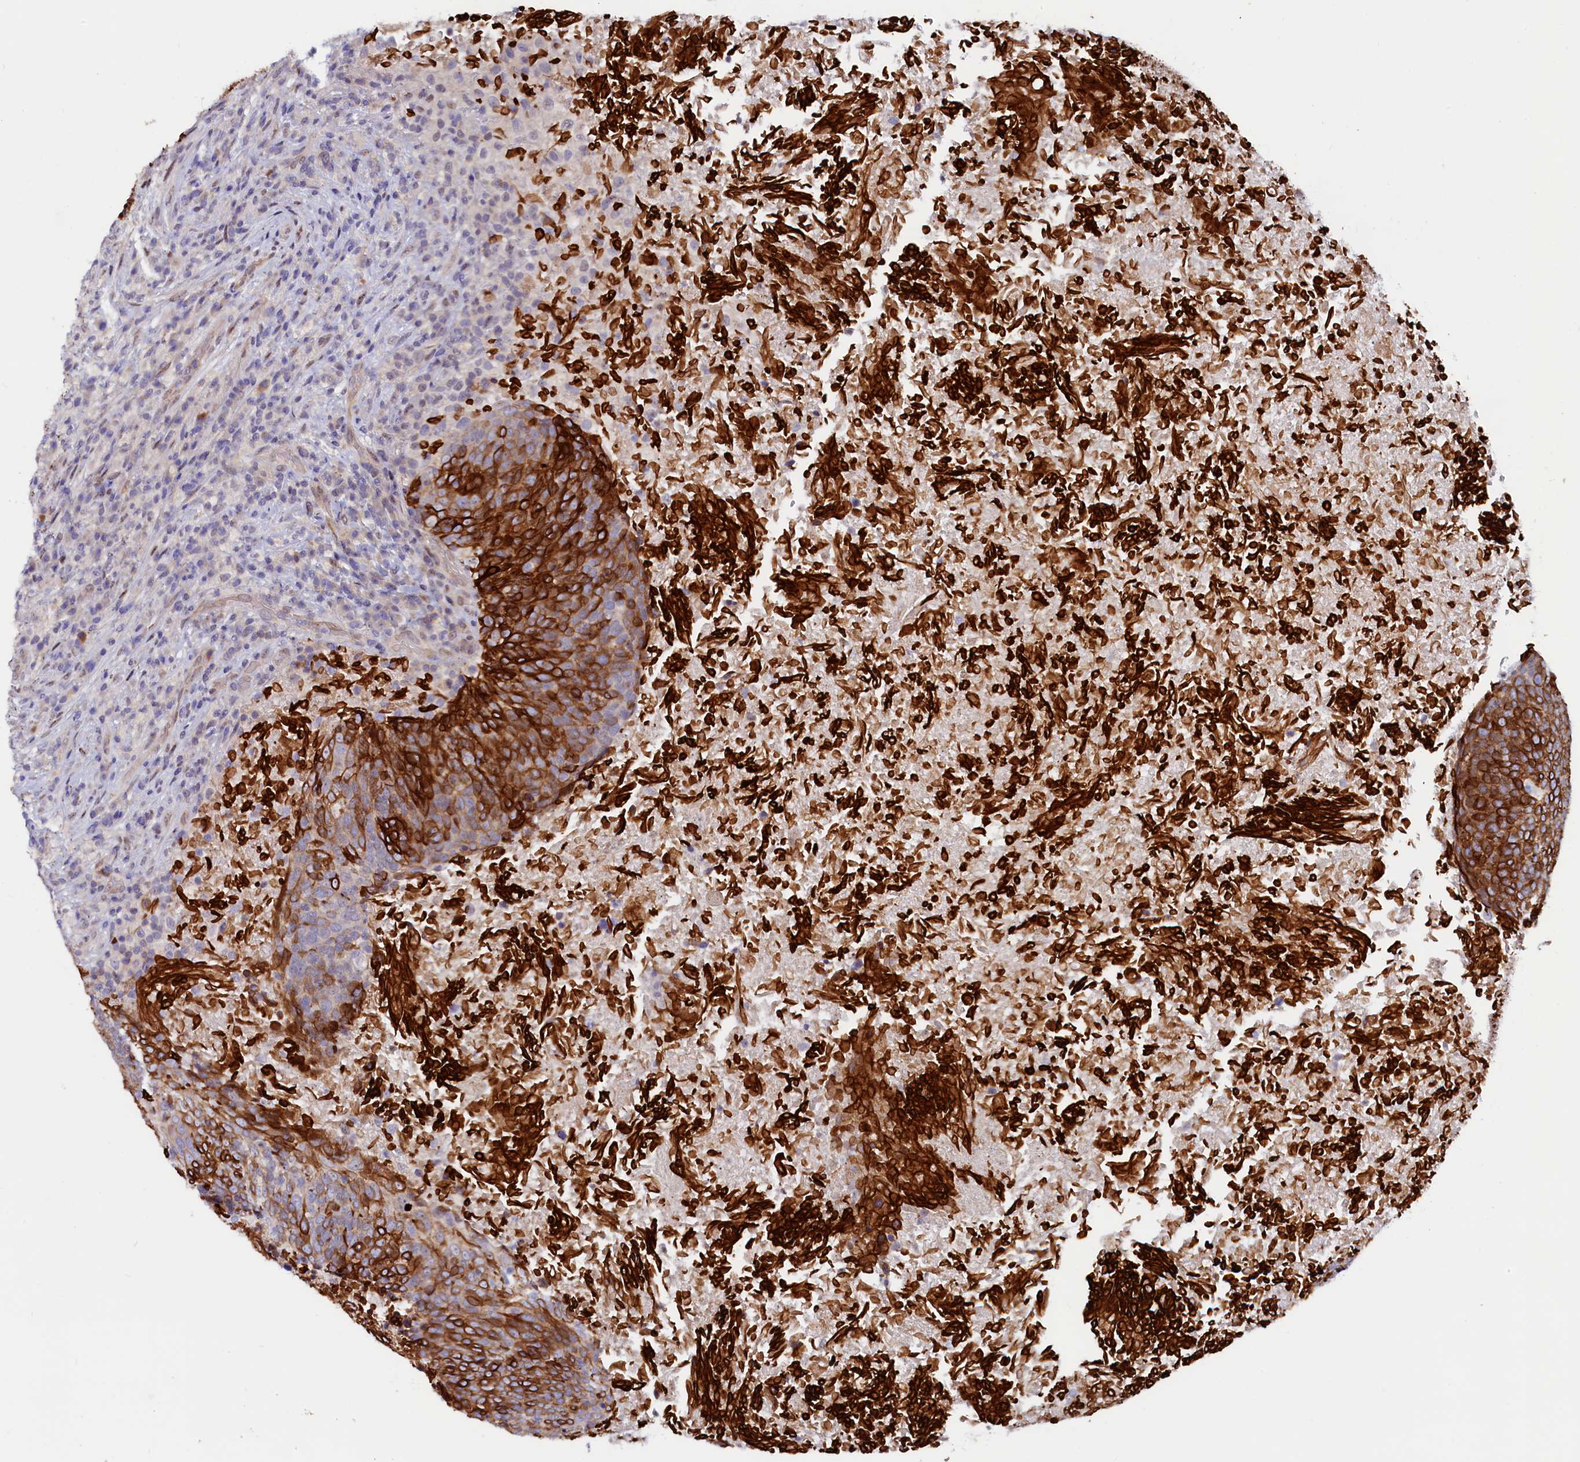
{"staining": {"intensity": "strong", "quantity": "25%-75%", "location": "cytoplasmic/membranous"}, "tissue": "head and neck cancer", "cell_type": "Tumor cells", "image_type": "cancer", "snomed": [{"axis": "morphology", "description": "Squamous cell carcinoma, NOS"}, {"axis": "morphology", "description": "Squamous cell carcinoma, metastatic, NOS"}, {"axis": "topography", "description": "Lymph node"}, {"axis": "topography", "description": "Head-Neck"}], "caption": "A photomicrograph showing strong cytoplasmic/membranous expression in approximately 25%-75% of tumor cells in metastatic squamous cell carcinoma (head and neck), as visualized by brown immunohistochemical staining.", "gene": "ASTE1", "patient": {"sex": "male", "age": 62}}